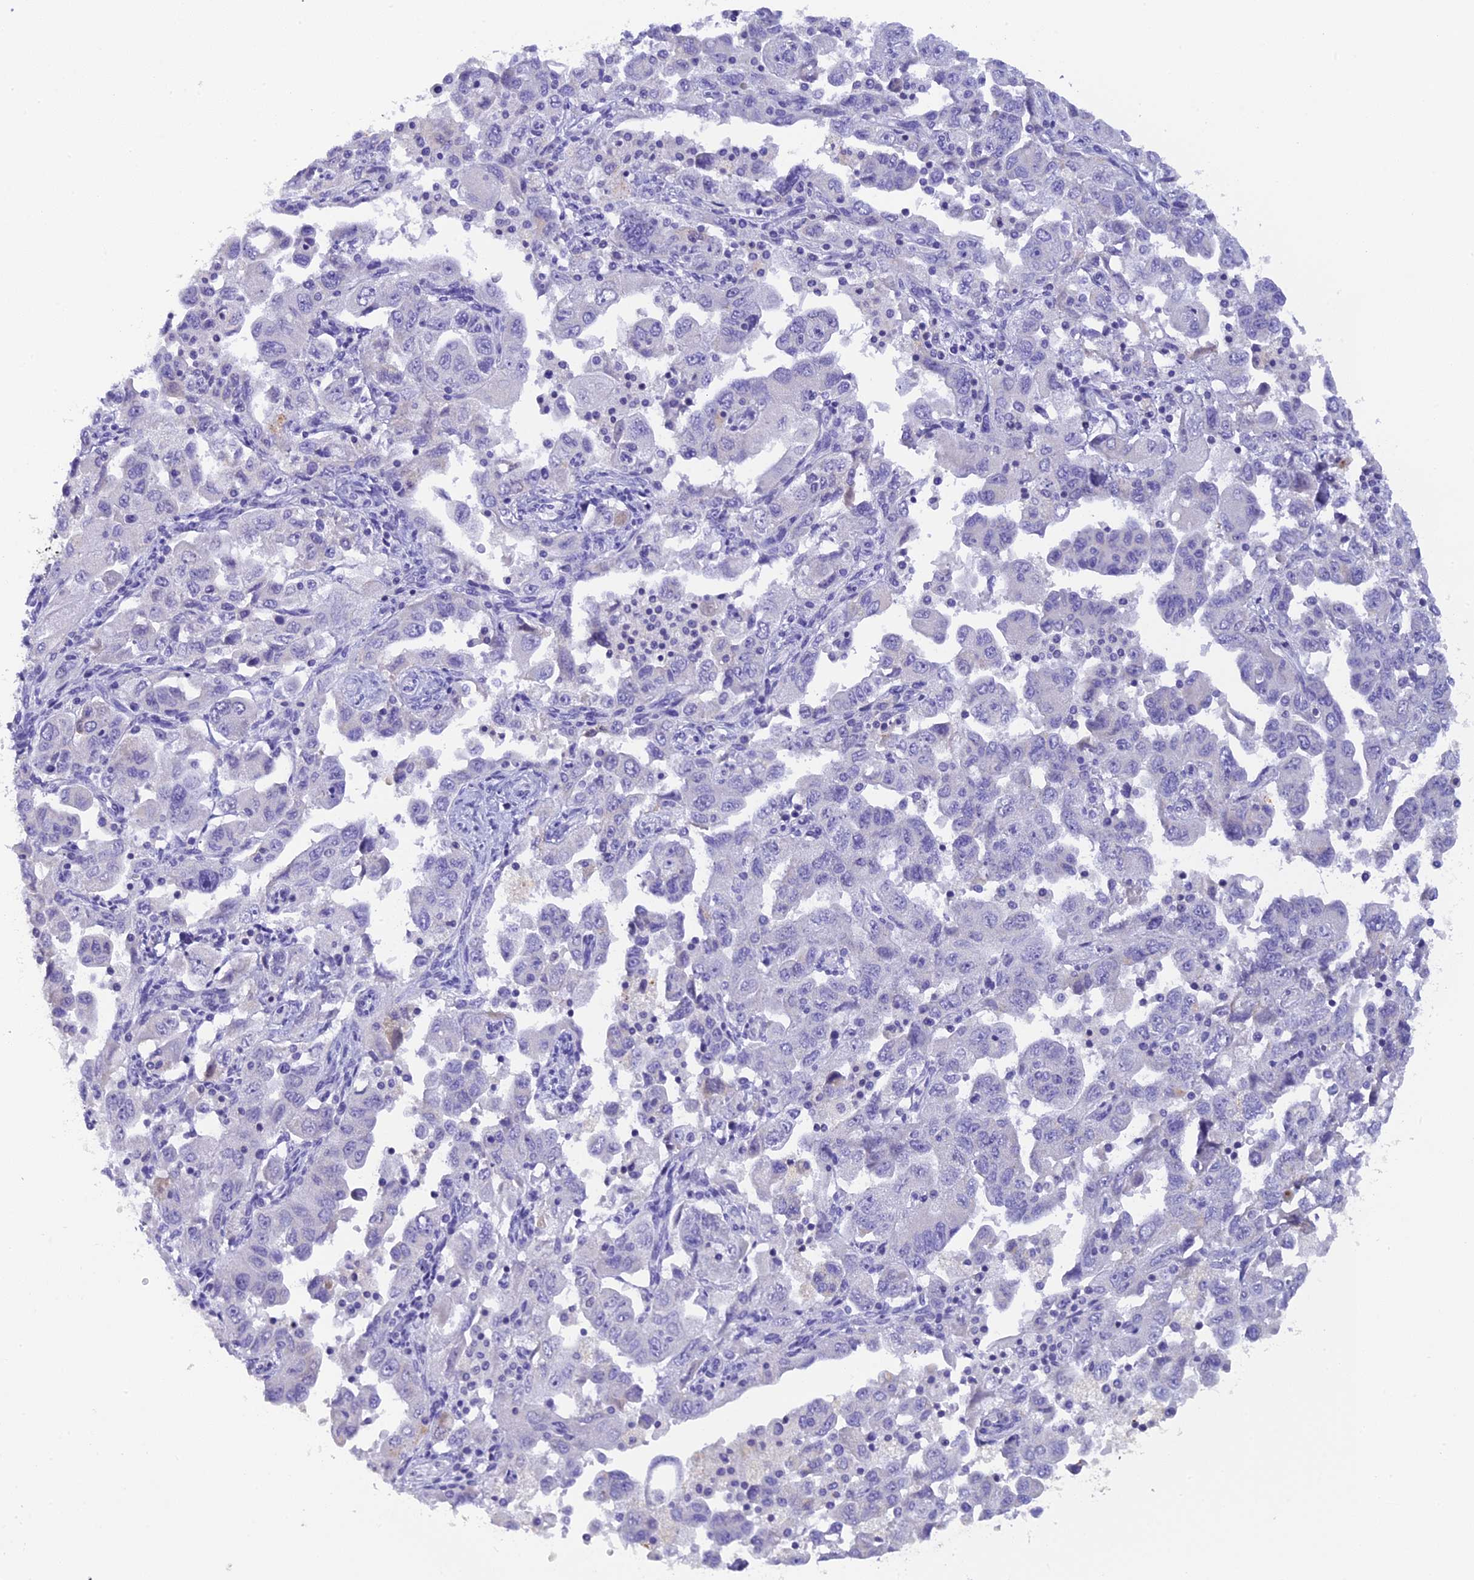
{"staining": {"intensity": "negative", "quantity": "none", "location": "none"}, "tissue": "ovarian cancer", "cell_type": "Tumor cells", "image_type": "cancer", "snomed": [{"axis": "morphology", "description": "Carcinoma, NOS"}, {"axis": "morphology", "description": "Cystadenocarcinoma, serous, NOS"}, {"axis": "topography", "description": "Ovary"}], "caption": "The immunohistochemistry (IHC) photomicrograph has no significant expression in tumor cells of serous cystadenocarcinoma (ovarian) tissue.", "gene": "C12orf29", "patient": {"sex": "female", "age": 69}}